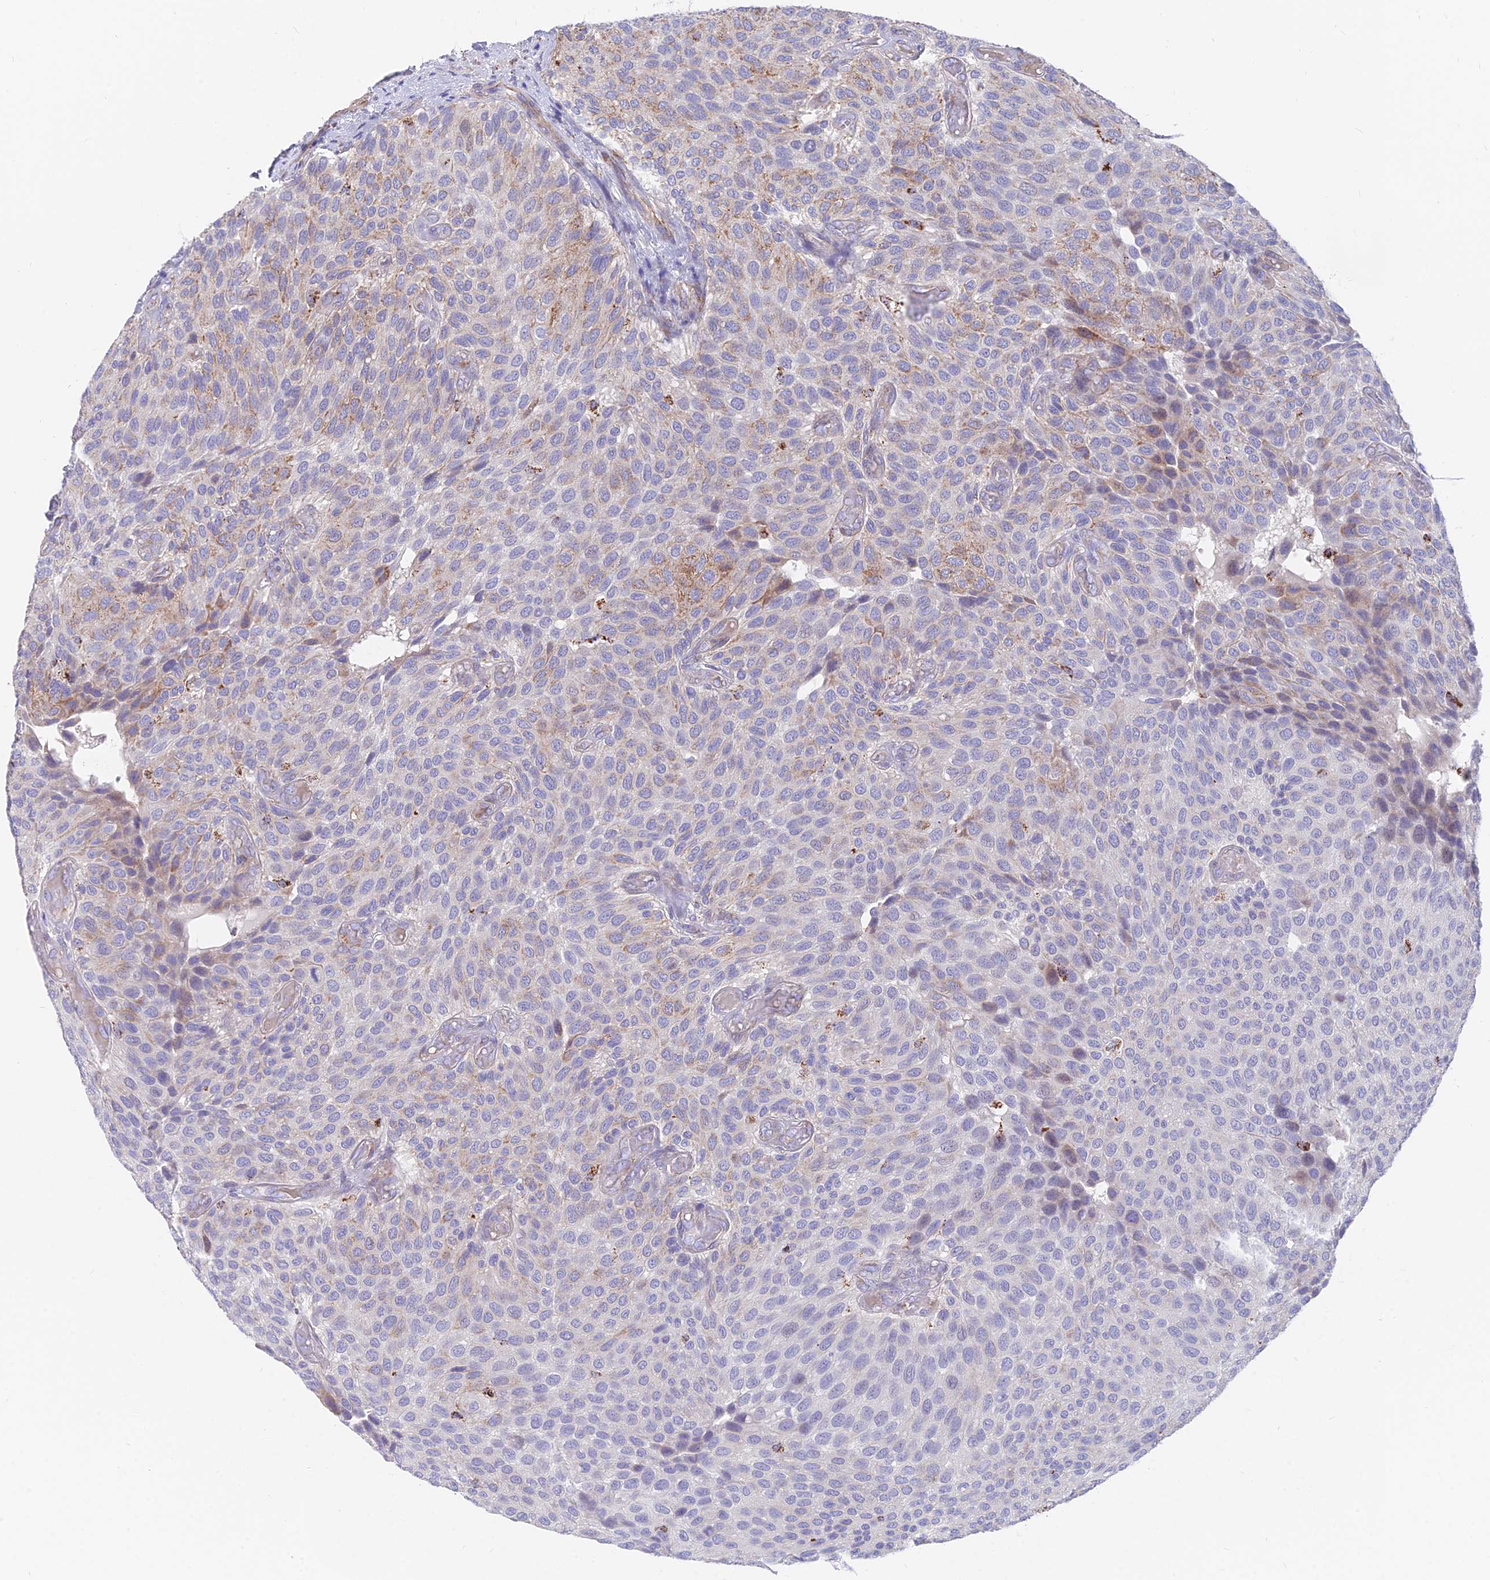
{"staining": {"intensity": "moderate", "quantity": "<25%", "location": "cytoplasmic/membranous"}, "tissue": "urothelial cancer", "cell_type": "Tumor cells", "image_type": "cancer", "snomed": [{"axis": "morphology", "description": "Urothelial carcinoma, Low grade"}, {"axis": "topography", "description": "Urinary bladder"}], "caption": "The histopathology image displays a brown stain indicating the presence of a protein in the cytoplasmic/membranous of tumor cells in urothelial cancer.", "gene": "TIGD6", "patient": {"sex": "male", "age": 89}}